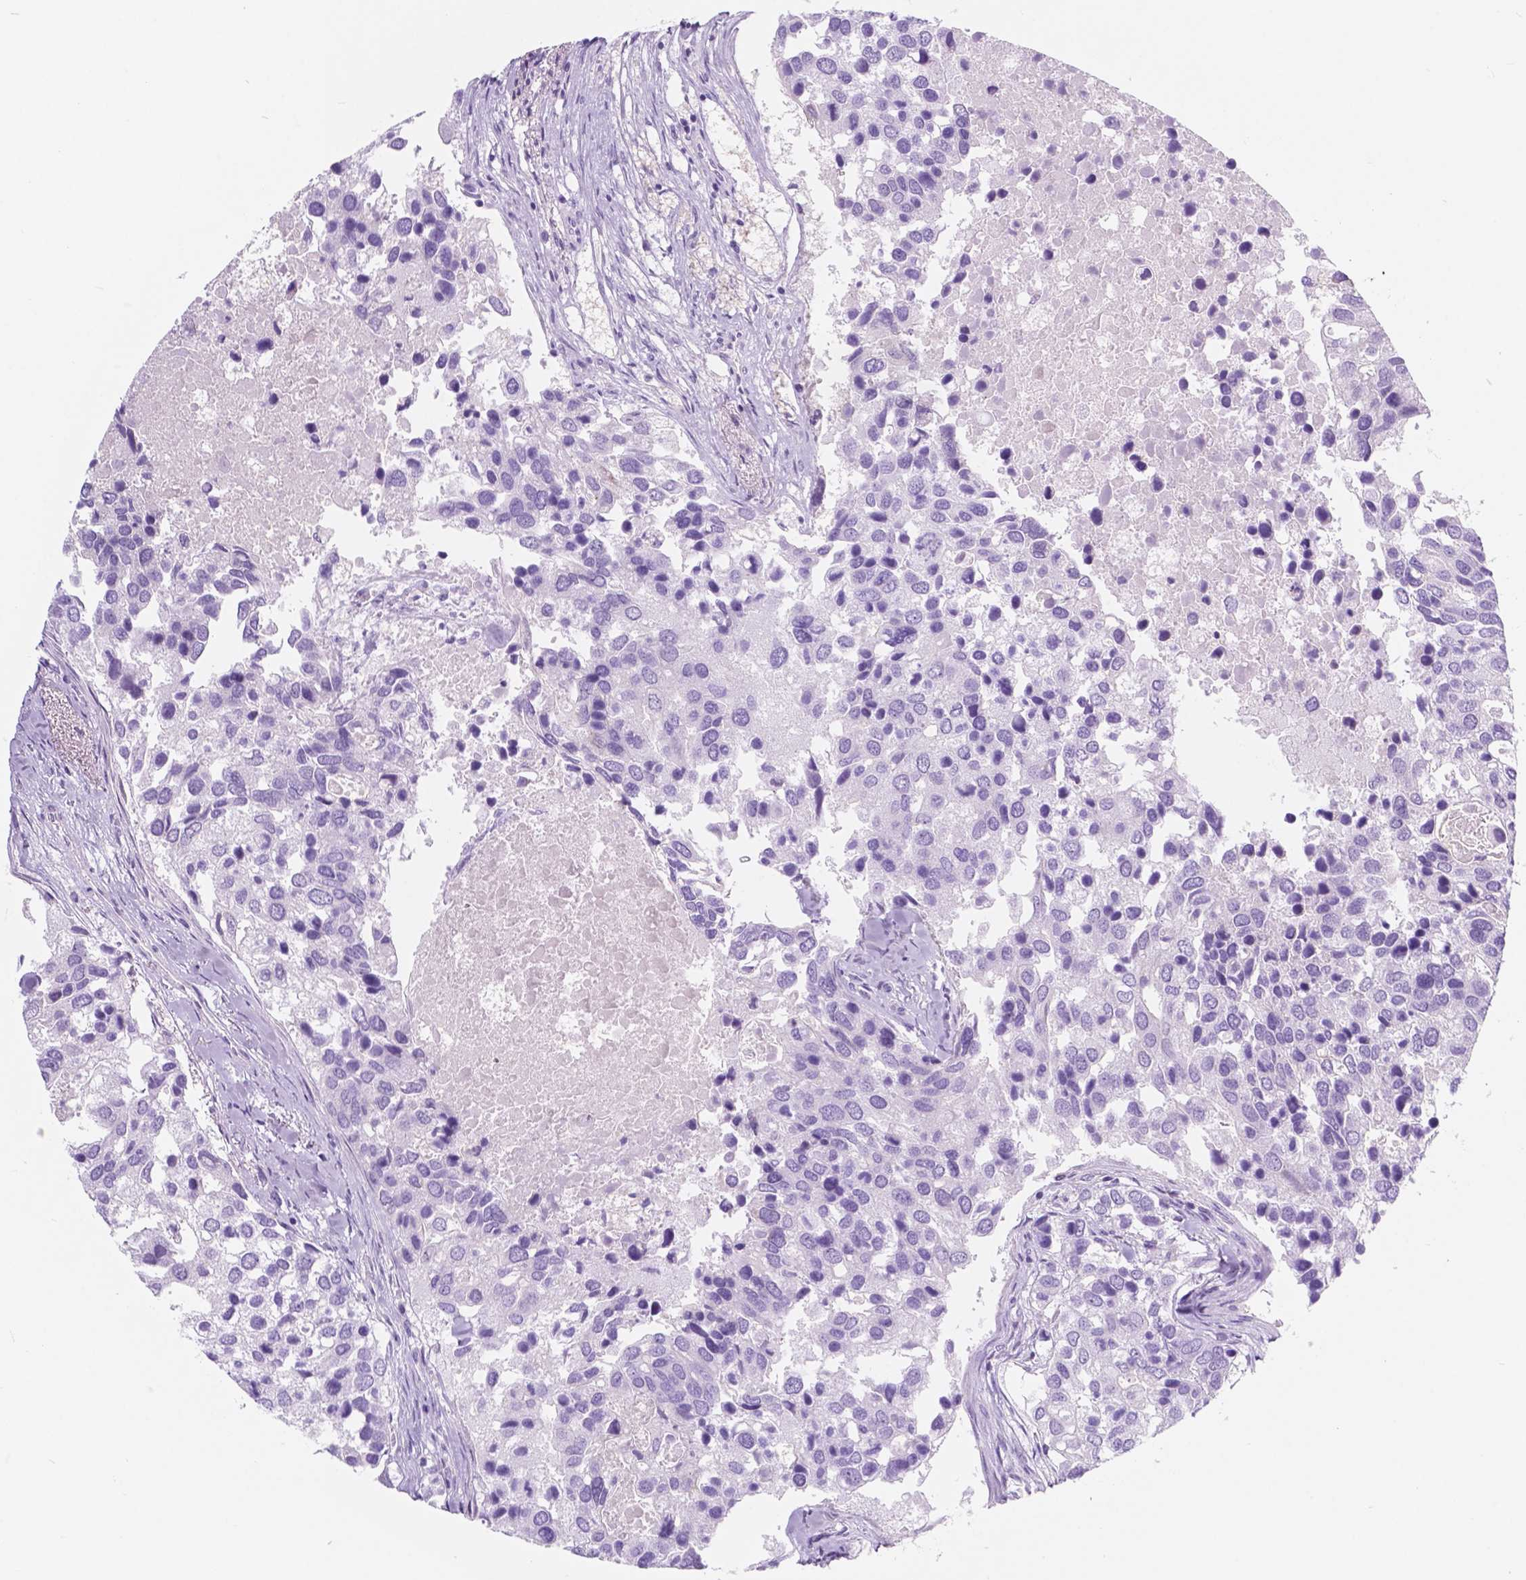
{"staining": {"intensity": "negative", "quantity": "none", "location": "none"}, "tissue": "breast cancer", "cell_type": "Tumor cells", "image_type": "cancer", "snomed": [{"axis": "morphology", "description": "Duct carcinoma"}, {"axis": "topography", "description": "Breast"}], "caption": "Breast cancer (intraductal carcinoma) stained for a protein using IHC shows no staining tumor cells.", "gene": "CUZD1", "patient": {"sex": "female", "age": 83}}